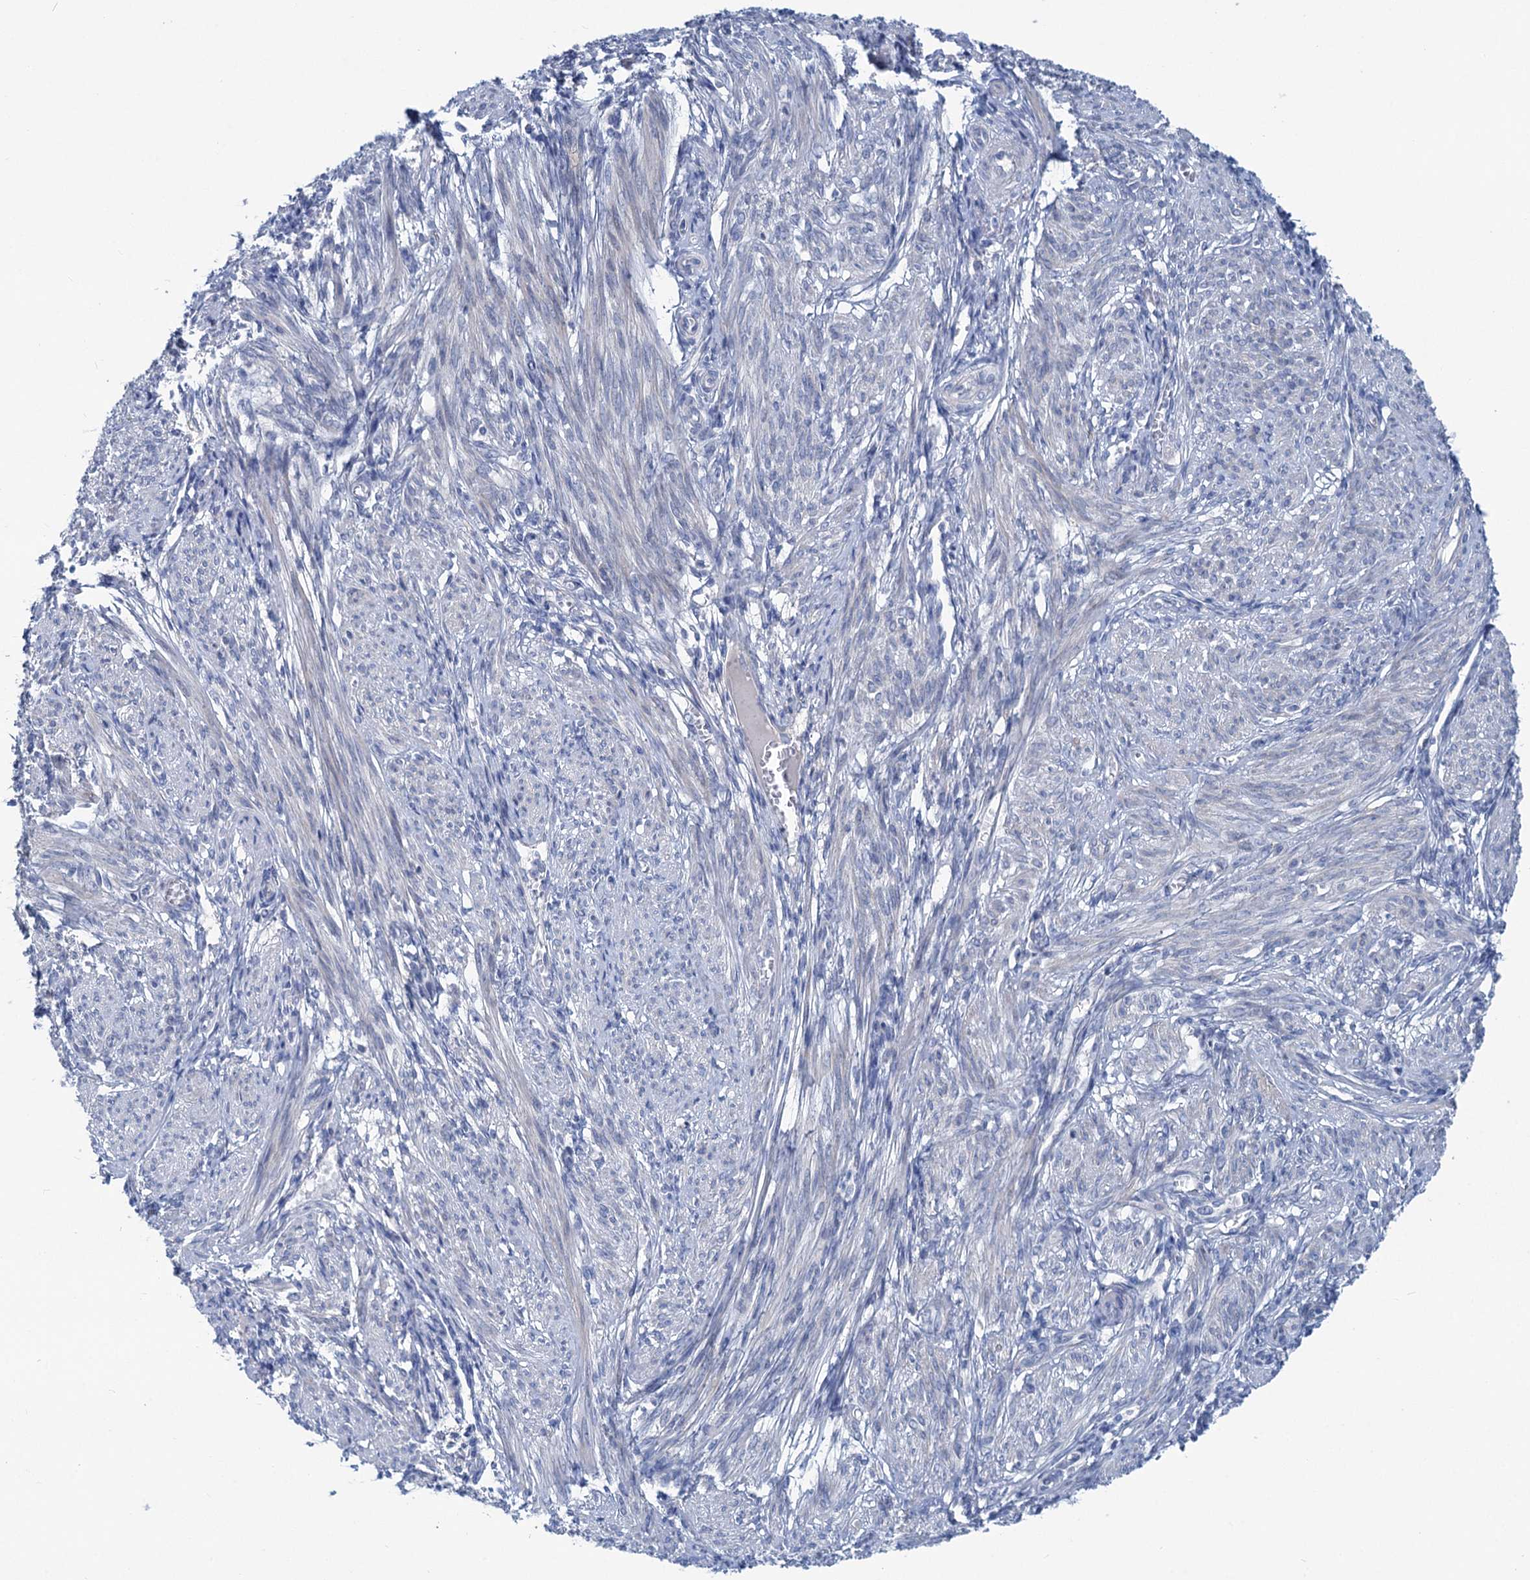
{"staining": {"intensity": "negative", "quantity": "none", "location": "none"}, "tissue": "smooth muscle", "cell_type": "Smooth muscle cells", "image_type": "normal", "snomed": [{"axis": "morphology", "description": "Normal tissue, NOS"}, {"axis": "topography", "description": "Smooth muscle"}], "caption": "This is a image of immunohistochemistry staining of benign smooth muscle, which shows no positivity in smooth muscle cells. The staining was performed using DAB to visualize the protein expression in brown, while the nuclei were stained in blue with hematoxylin (Magnification: 20x).", "gene": "CHDH", "patient": {"sex": "female", "age": 39}}